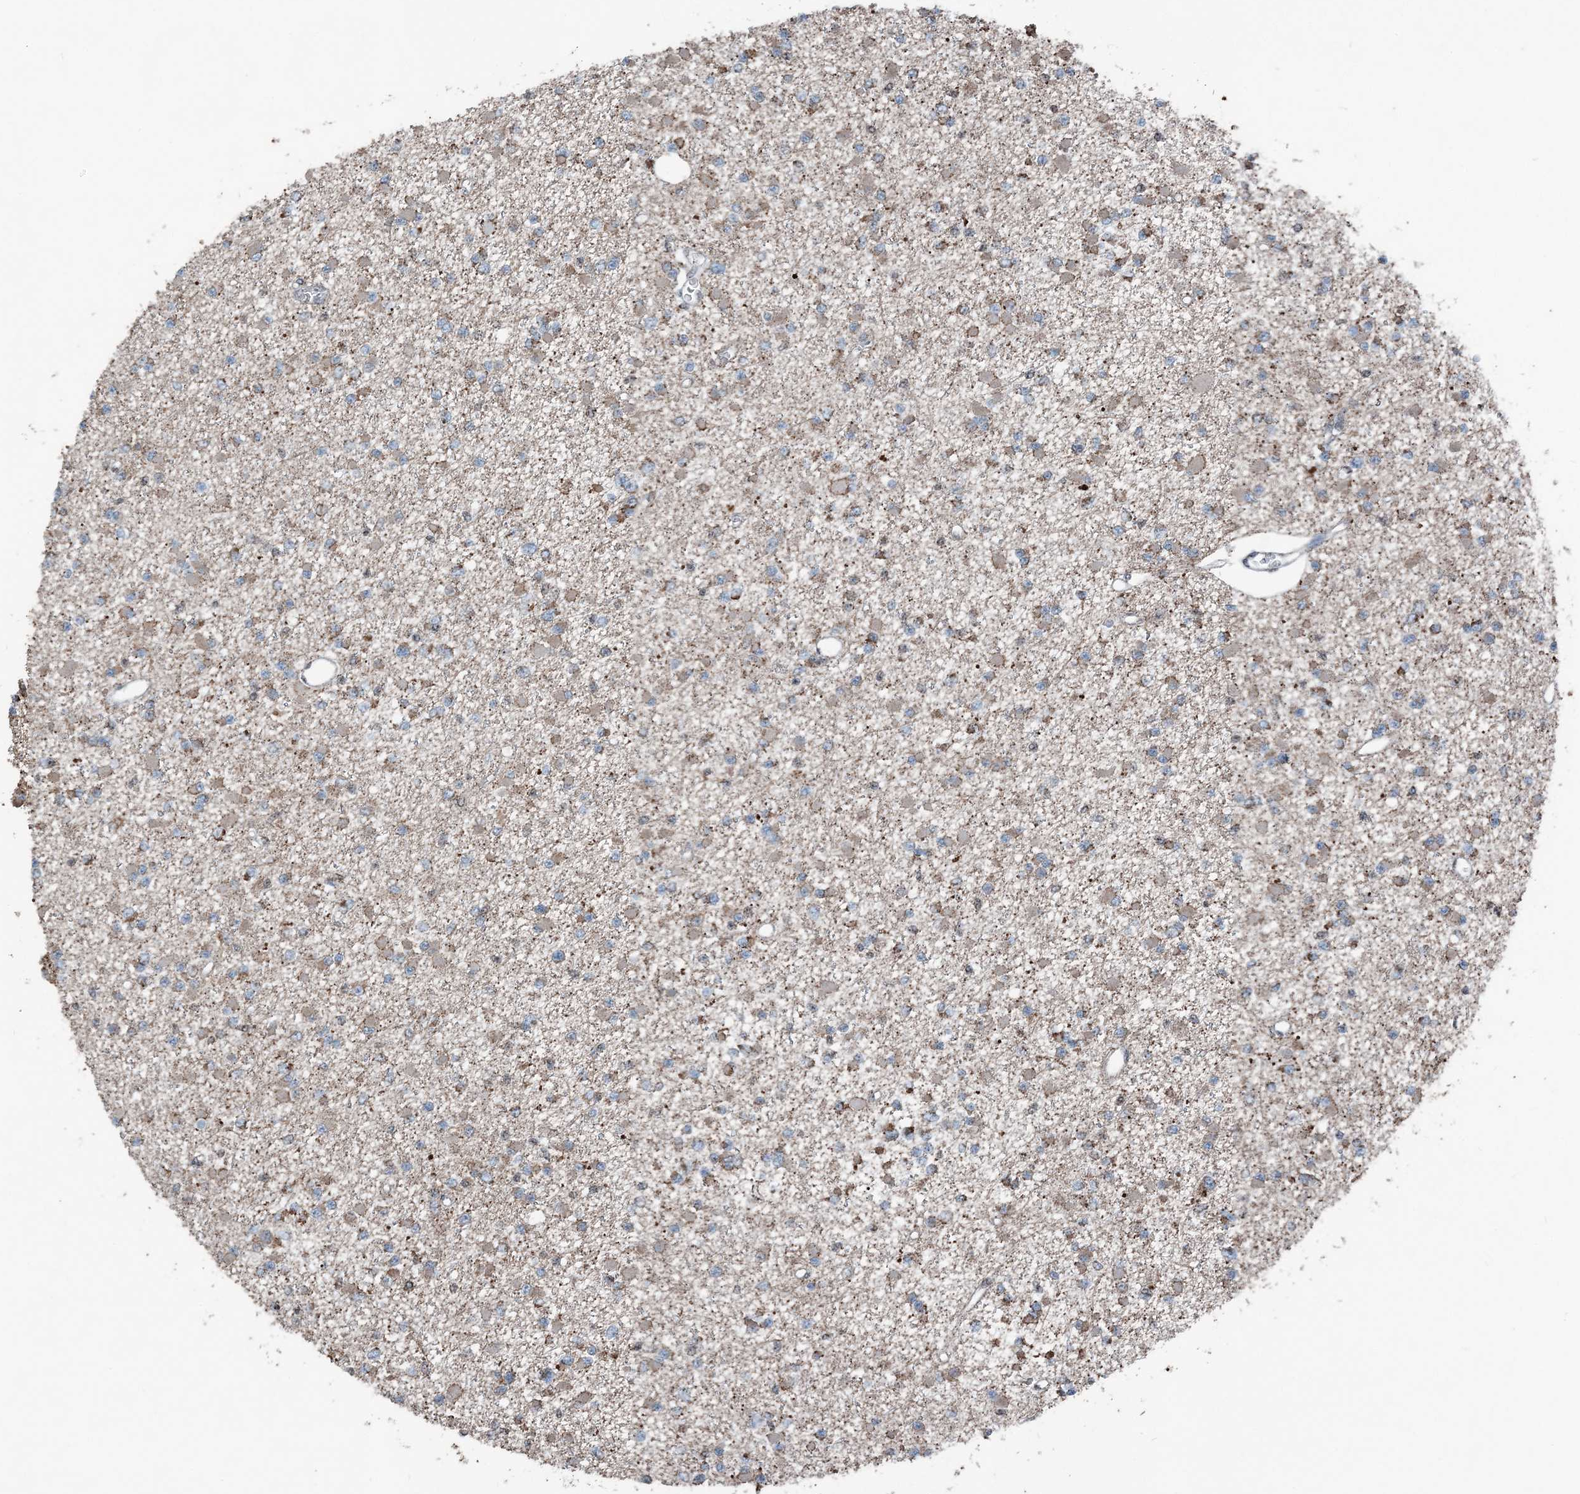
{"staining": {"intensity": "weak", "quantity": "25%-75%", "location": "cytoplasmic/membranous"}, "tissue": "glioma", "cell_type": "Tumor cells", "image_type": "cancer", "snomed": [{"axis": "morphology", "description": "Glioma, malignant, Low grade"}, {"axis": "topography", "description": "Brain"}], "caption": "Immunohistochemical staining of human glioma exhibits weak cytoplasmic/membranous protein positivity in approximately 25%-75% of tumor cells.", "gene": "SUCLG1", "patient": {"sex": "female", "age": 22}}